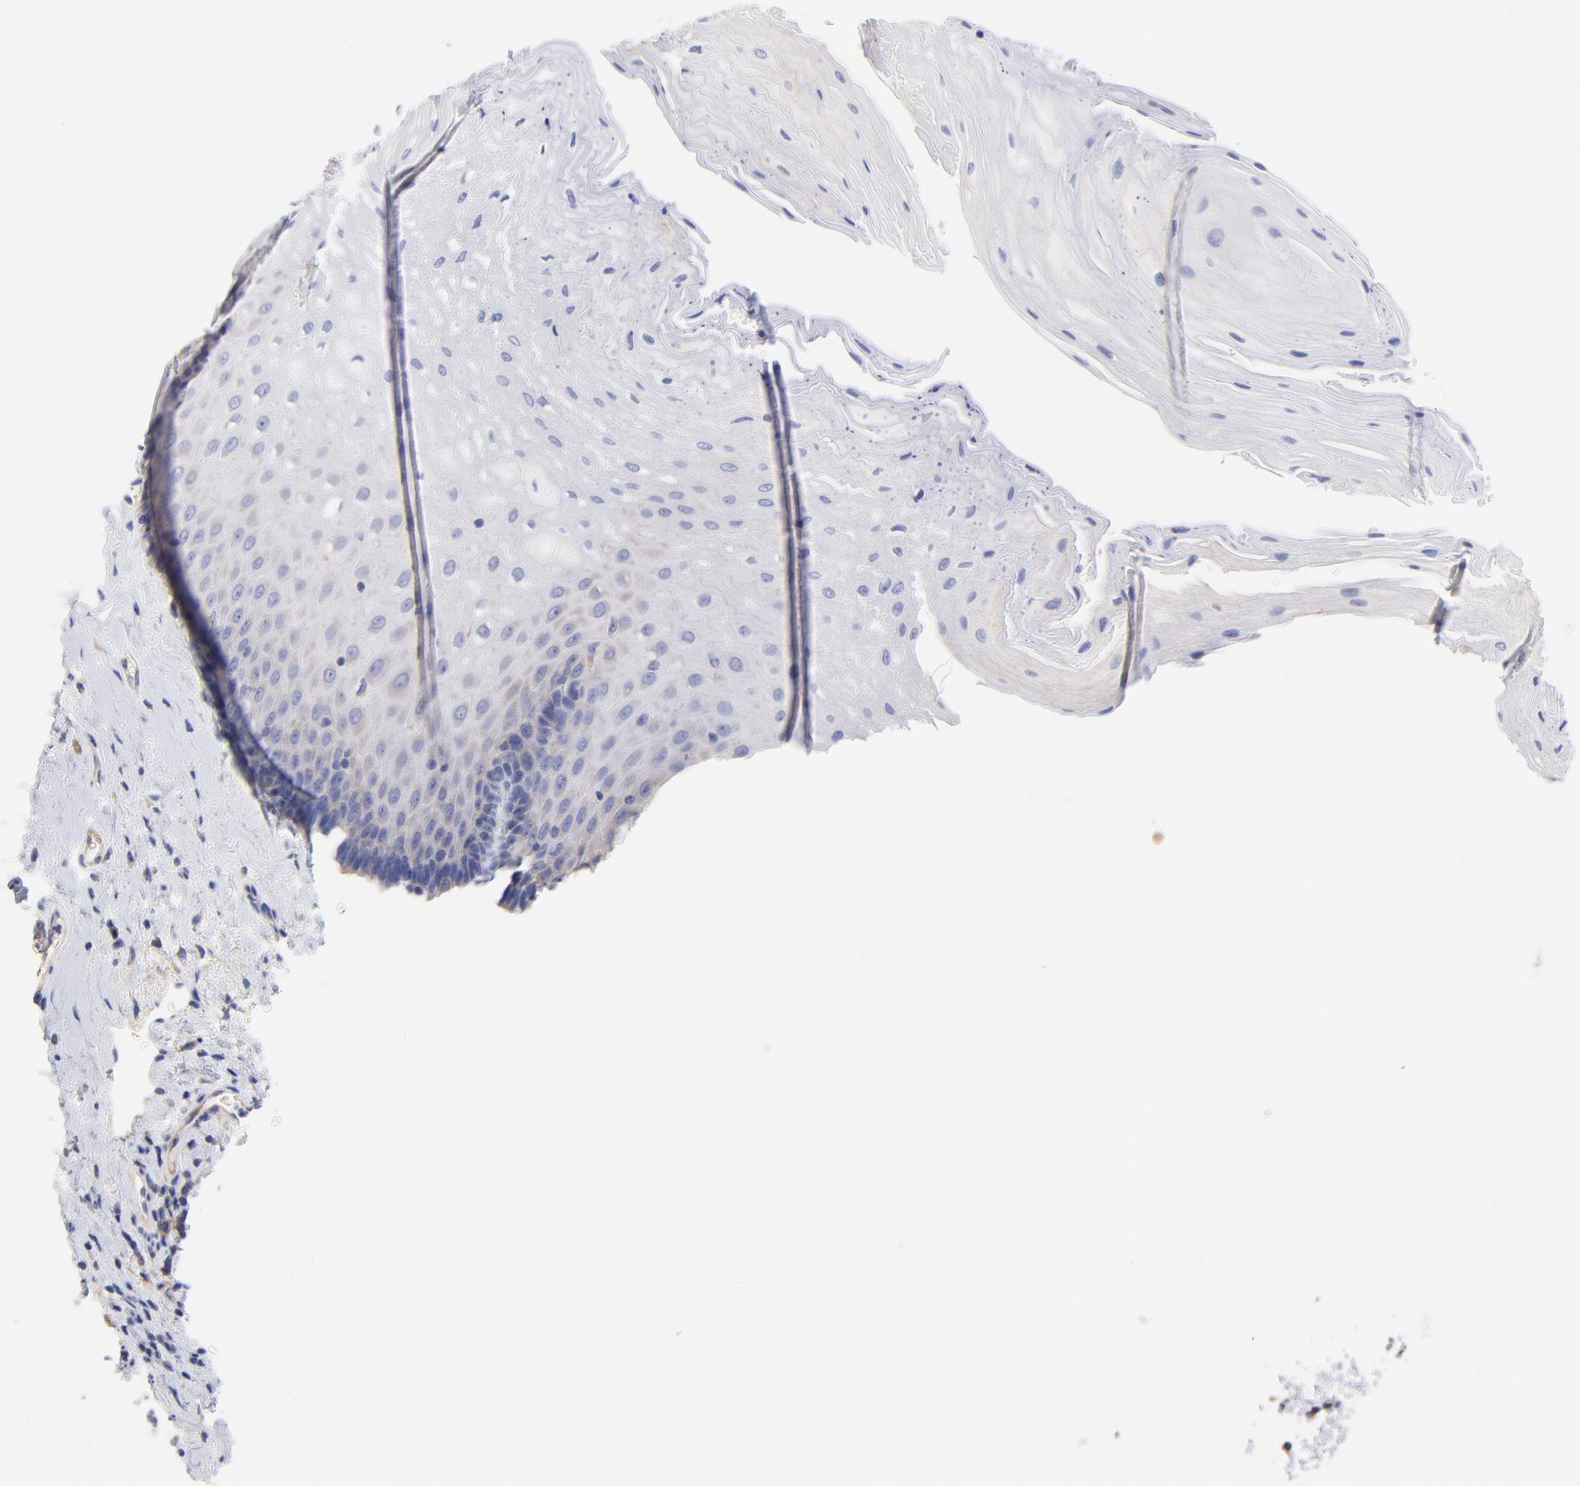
{"staining": {"intensity": "weak", "quantity": "<25%", "location": "cytoplasmic/membranous"}, "tissue": "esophagus", "cell_type": "Squamous epithelial cells", "image_type": "normal", "snomed": [{"axis": "morphology", "description": "Normal tissue, NOS"}, {"axis": "topography", "description": "Esophagus"}], "caption": "High power microscopy image of an immunohistochemistry (IHC) histopathology image of unremarkable esophagus, revealing no significant expression in squamous epithelial cells.", "gene": "TNFRSF13C", "patient": {"sex": "male", "age": 62}}